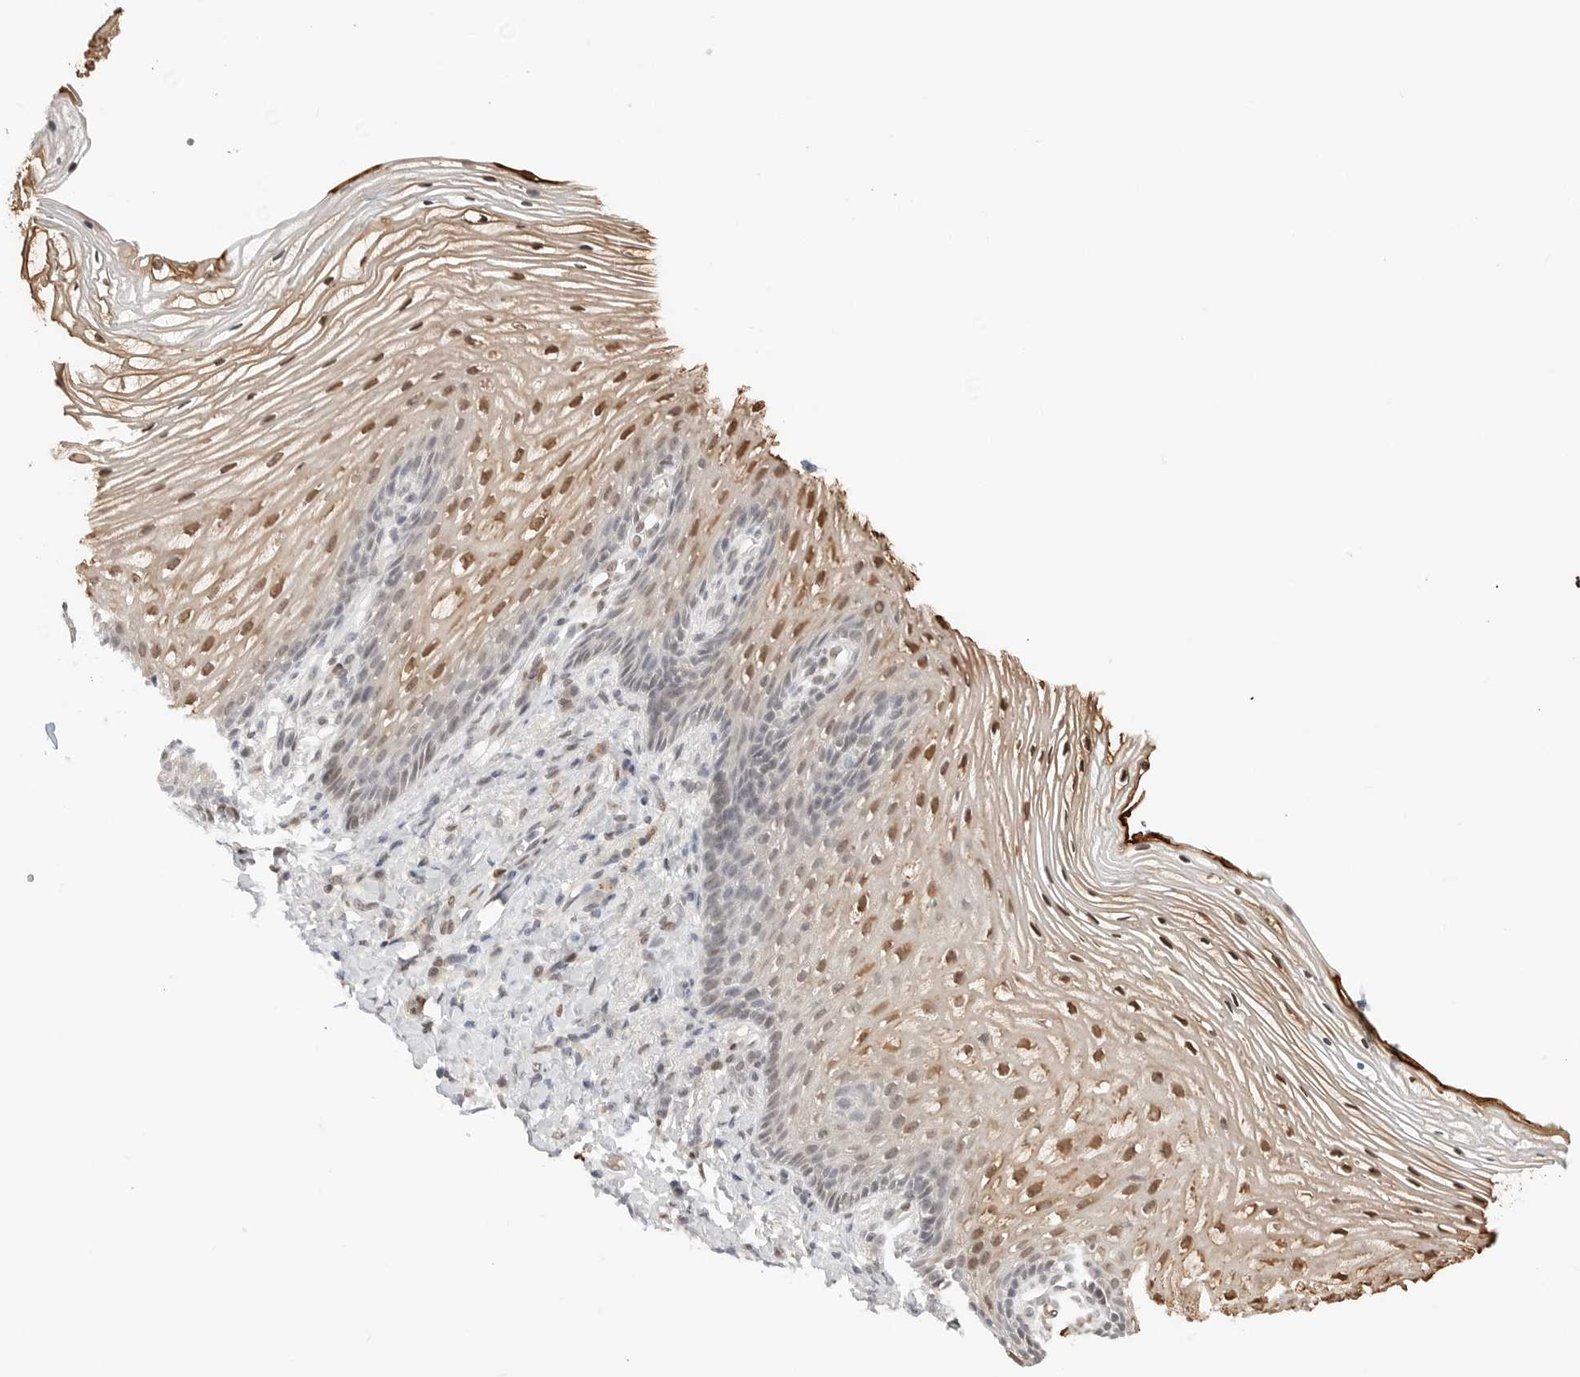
{"staining": {"intensity": "moderate", "quantity": ">75%", "location": "nuclear"}, "tissue": "vagina", "cell_type": "Squamous epithelial cells", "image_type": "normal", "snomed": [{"axis": "morphology", "description": "Normal tissue, NOS"}, {"axis": "topography", "description": "Vagina"}], "caption": "Protein expression by immunohistochemistry displays moderate nuclear positivity in about >75% of squamous epithelial cells in benign vagina.", "gene": "SPIDR", "patient": {"sex": "female", "age": 60}}